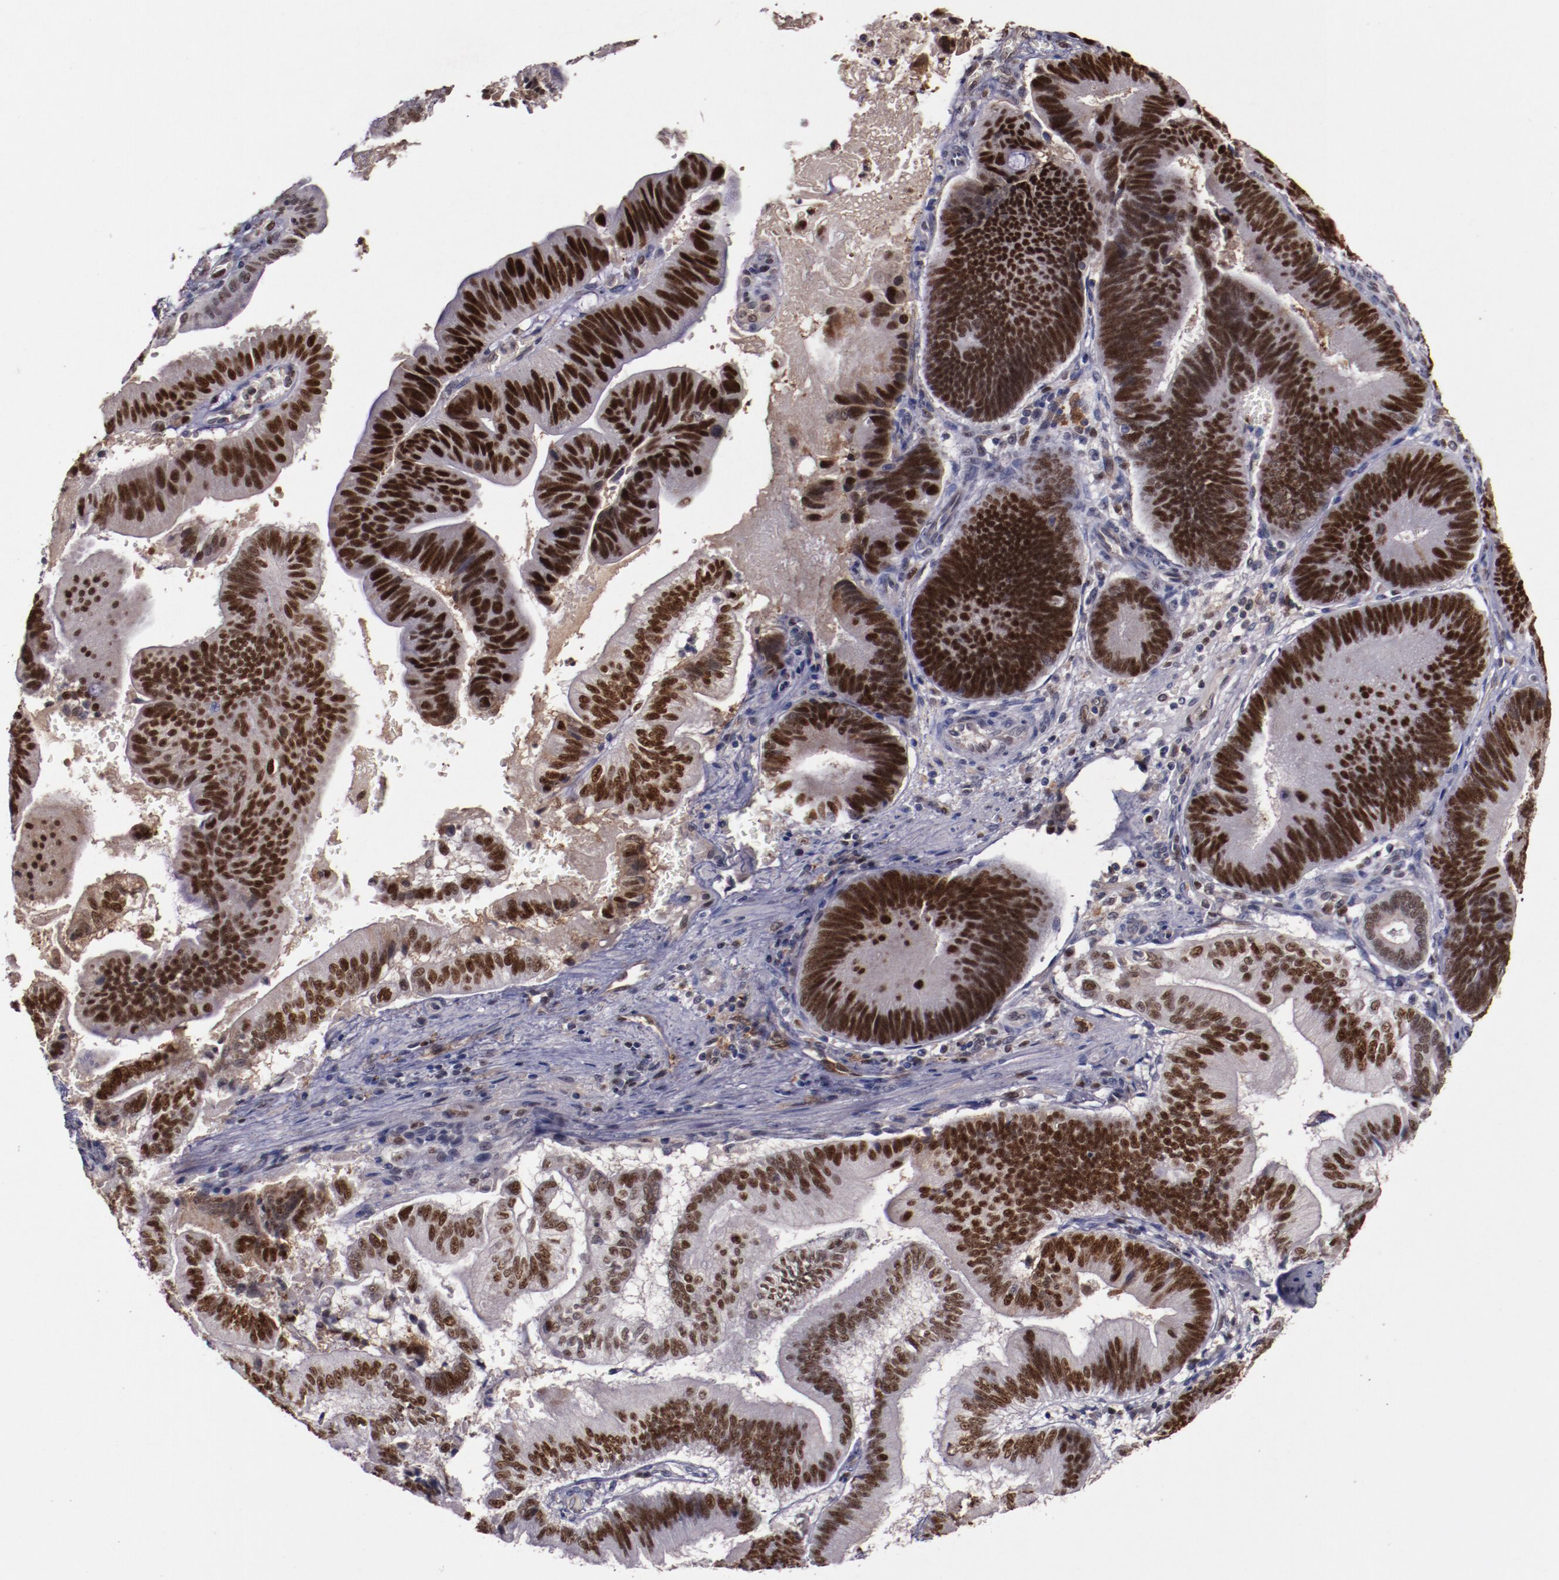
{"staining": {"intensity": "strong", "quantity": ">75%", "location": "nuclear"}, "tissue": "pancreatic cancer", "cell_type": "Tumor cells", "image_type": "cancer", "snomed": [{"axis": "morphology", "description": "Adenocarcinoma, NOS"}, {"axis": "topography", "description": "Pancreas"}], "caption": "Tumor cells show high levels of strong nuclear expression in about >75% of cells in pancreatic adenocarcinoma.", "gene": "CHEK2", "patient": {"sex": "male", "age": 82}}